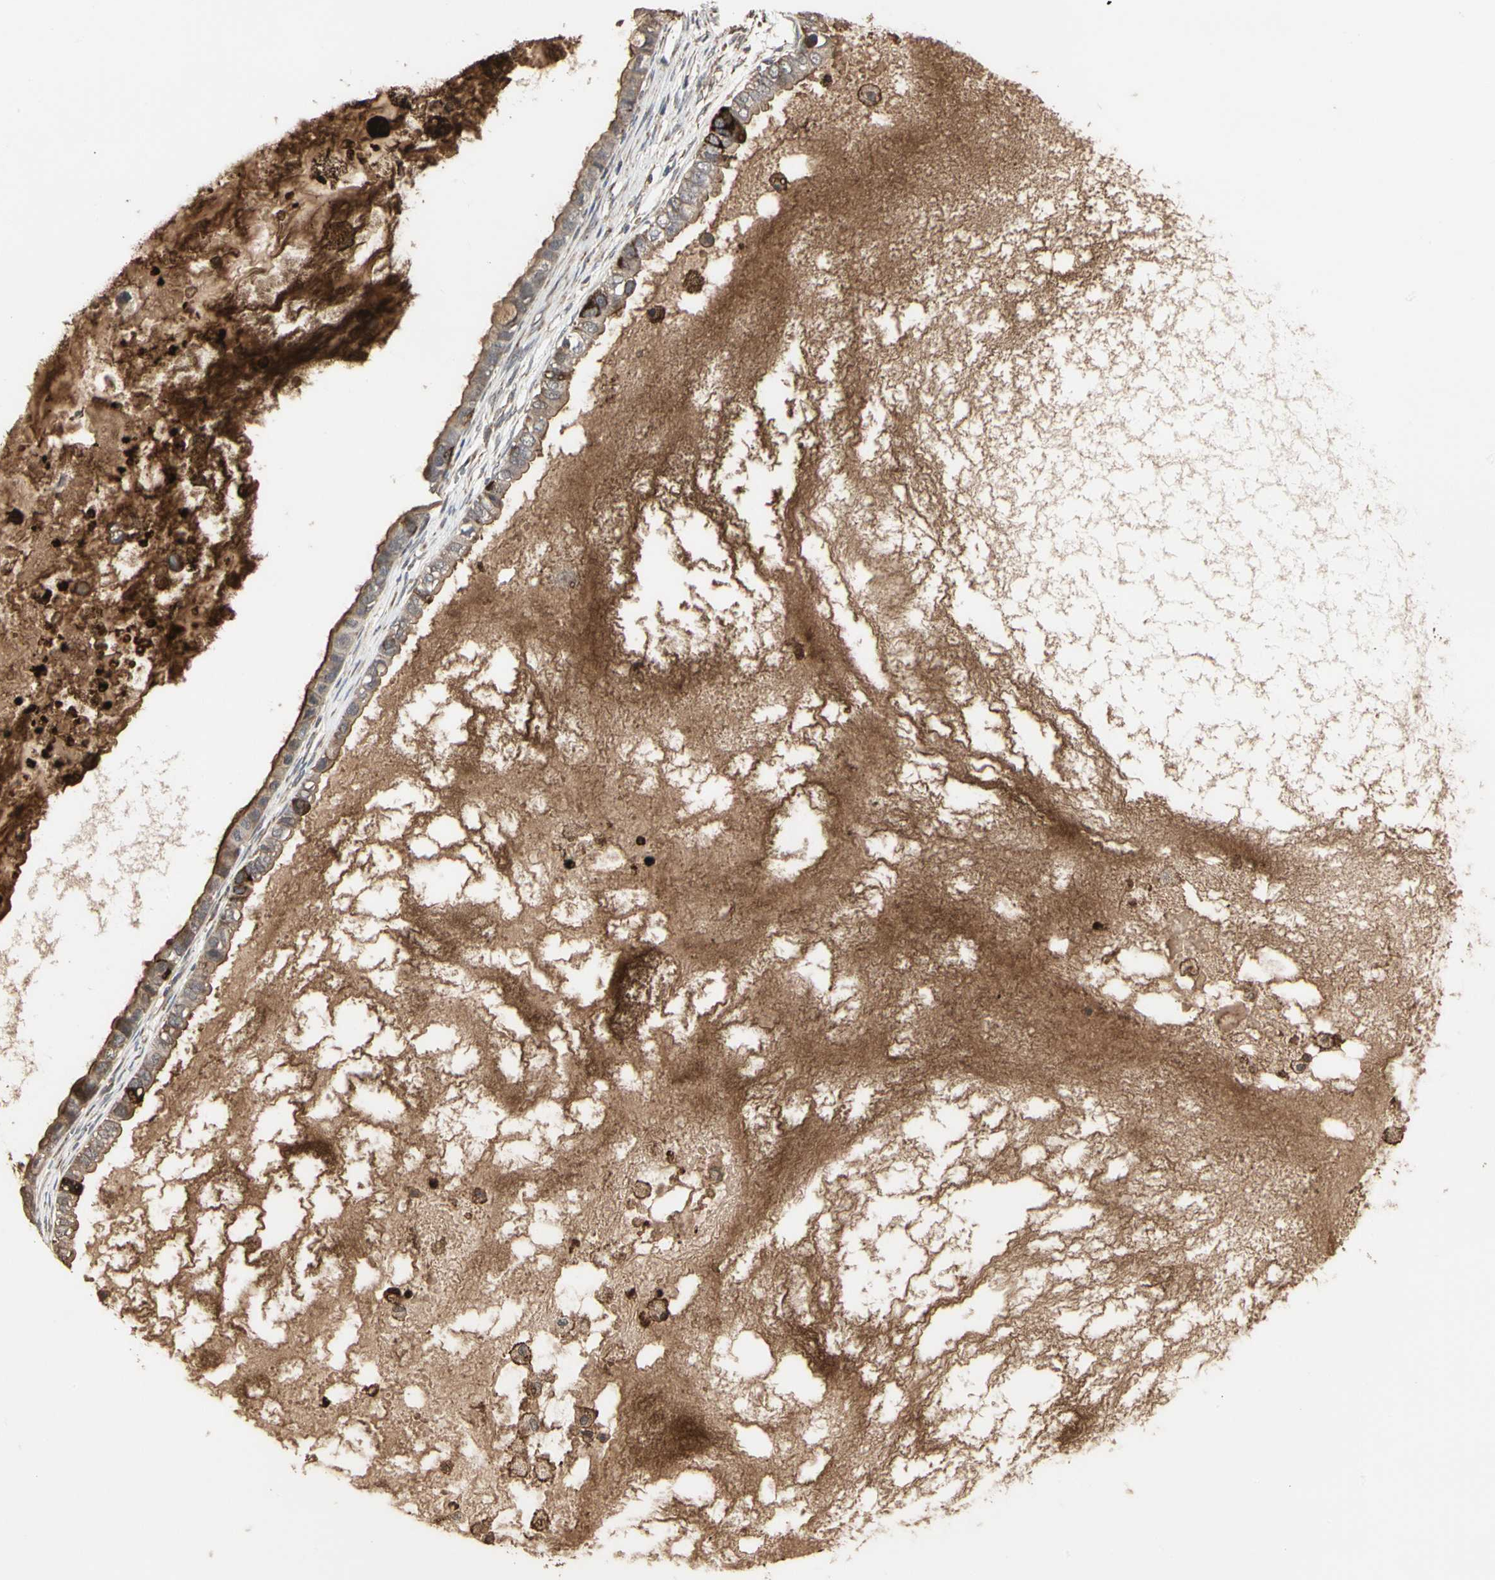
{"staining": {"intensity": "moderate", "quantity": ">75%", "location": "cytoplasmic/membranous"}, "tissue": "ovarian cancer", "cell_type": "Tumor cells", "image_type": "cancer", "snomed": [{"axis": "morphology", "description": "Cystadenocarcinoma, mucinous, NOS"}, {"axis": "topography", "description": "Ovary"}], "caption": "Tumor cells exhibit moderate cytoplasmic/membranous staining in approximately >75% of cells in mucinous cystadenocarcinoma (ovarian).", "gene": "TAOK1", "patient": {"sex": "female", "age": 80}}